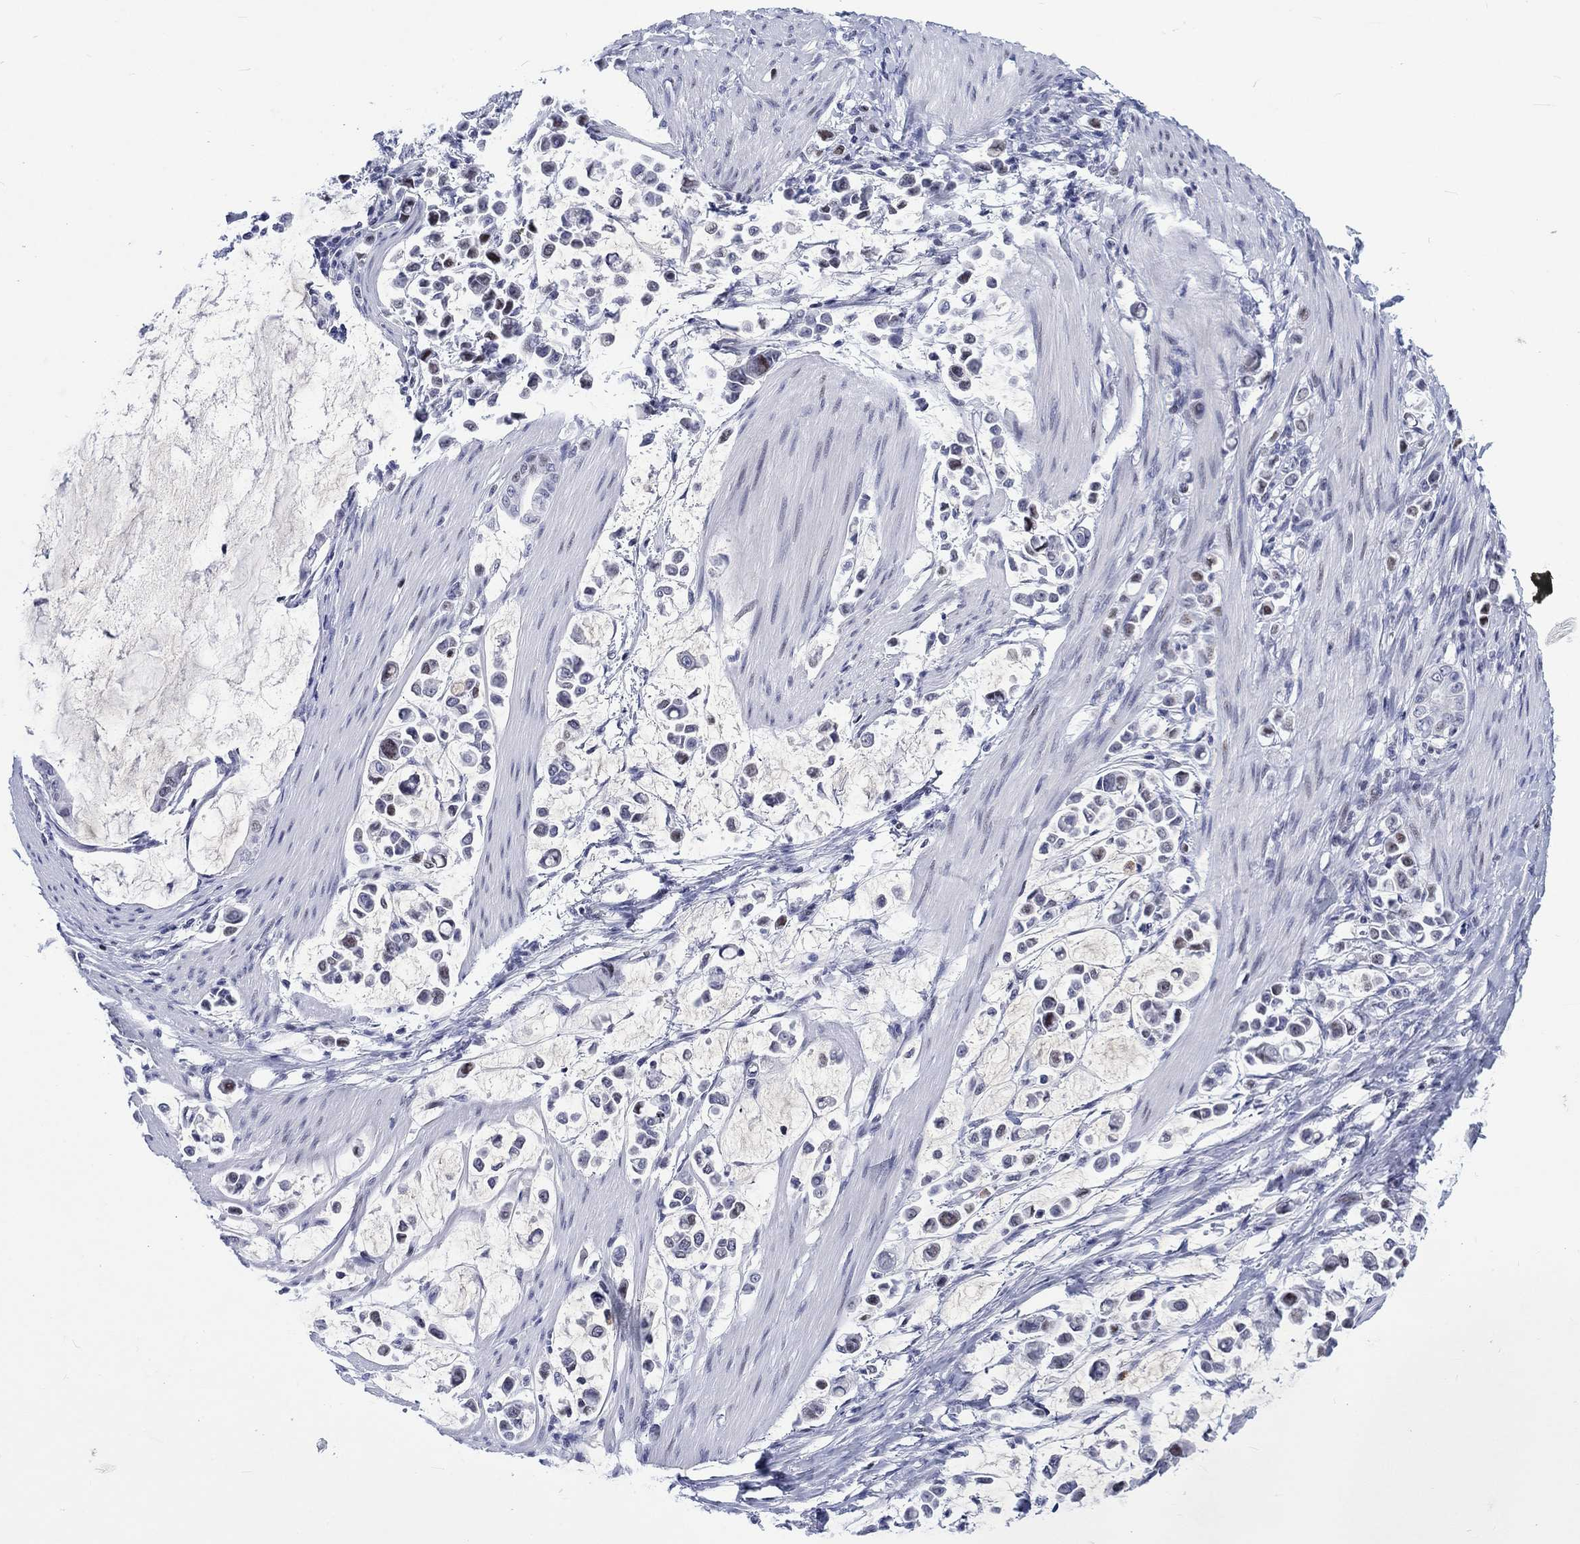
{"staining": {"intensity": "moderate", "quantity": "<25%", "location": "nuclear"}, "tissue": "stomach cancer", "cell_type": "Tumor cells", "image_type": "cancer", "snomed": [{"axis": "morphology", "description": "Adenocarcinoma, NOS"}, {"axis": "topography", "description": "Stomach"}], "caption": "Immunohistochemical staining of human stomach cancer (adenocarcinoma) exhibits low levels of moderate nuclear protein expression in about <25% of tumor cells.", "gene": "CDCA2", "patient": {"sex": "male", "age": 82}}